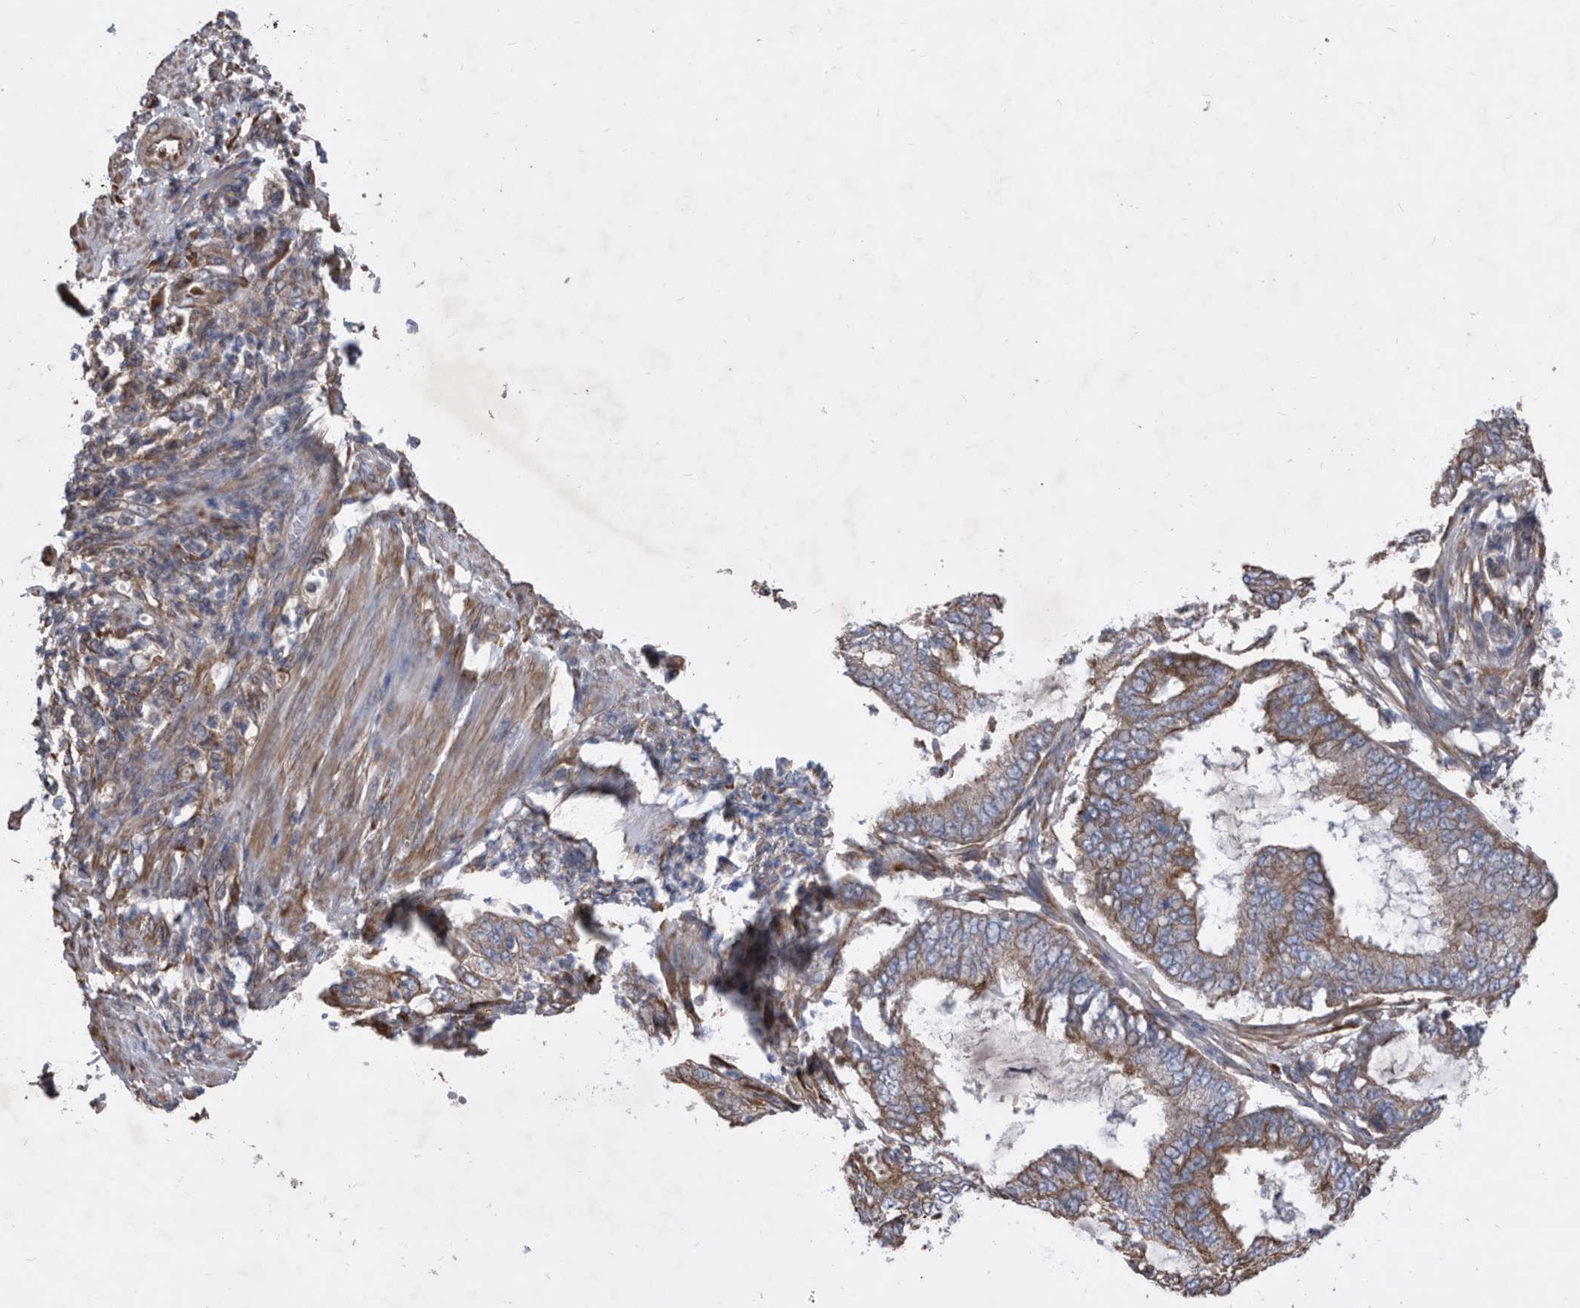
{"staining": {"intensity": "moderate", "quantity": ">75%", "location": "cytoplasmic/membranous"}, "tissue": "endometrial cancer", "cell_type": "Tumor cells", "image_type": "cancer", "snomed": [{"axis": "morphology", "description": "Adenocarcinoma, NOS"}, {"axis": "topography", "description": "Endometrium"}], "caption": "Immunohistochemical staining of human endometrial cancer shows medium levels of moderate cytoplasmic/membranous expression in about >75% of tumor cells.", "gene": "ATP13A3", "patient": {"sex": "female", "age": 49}}